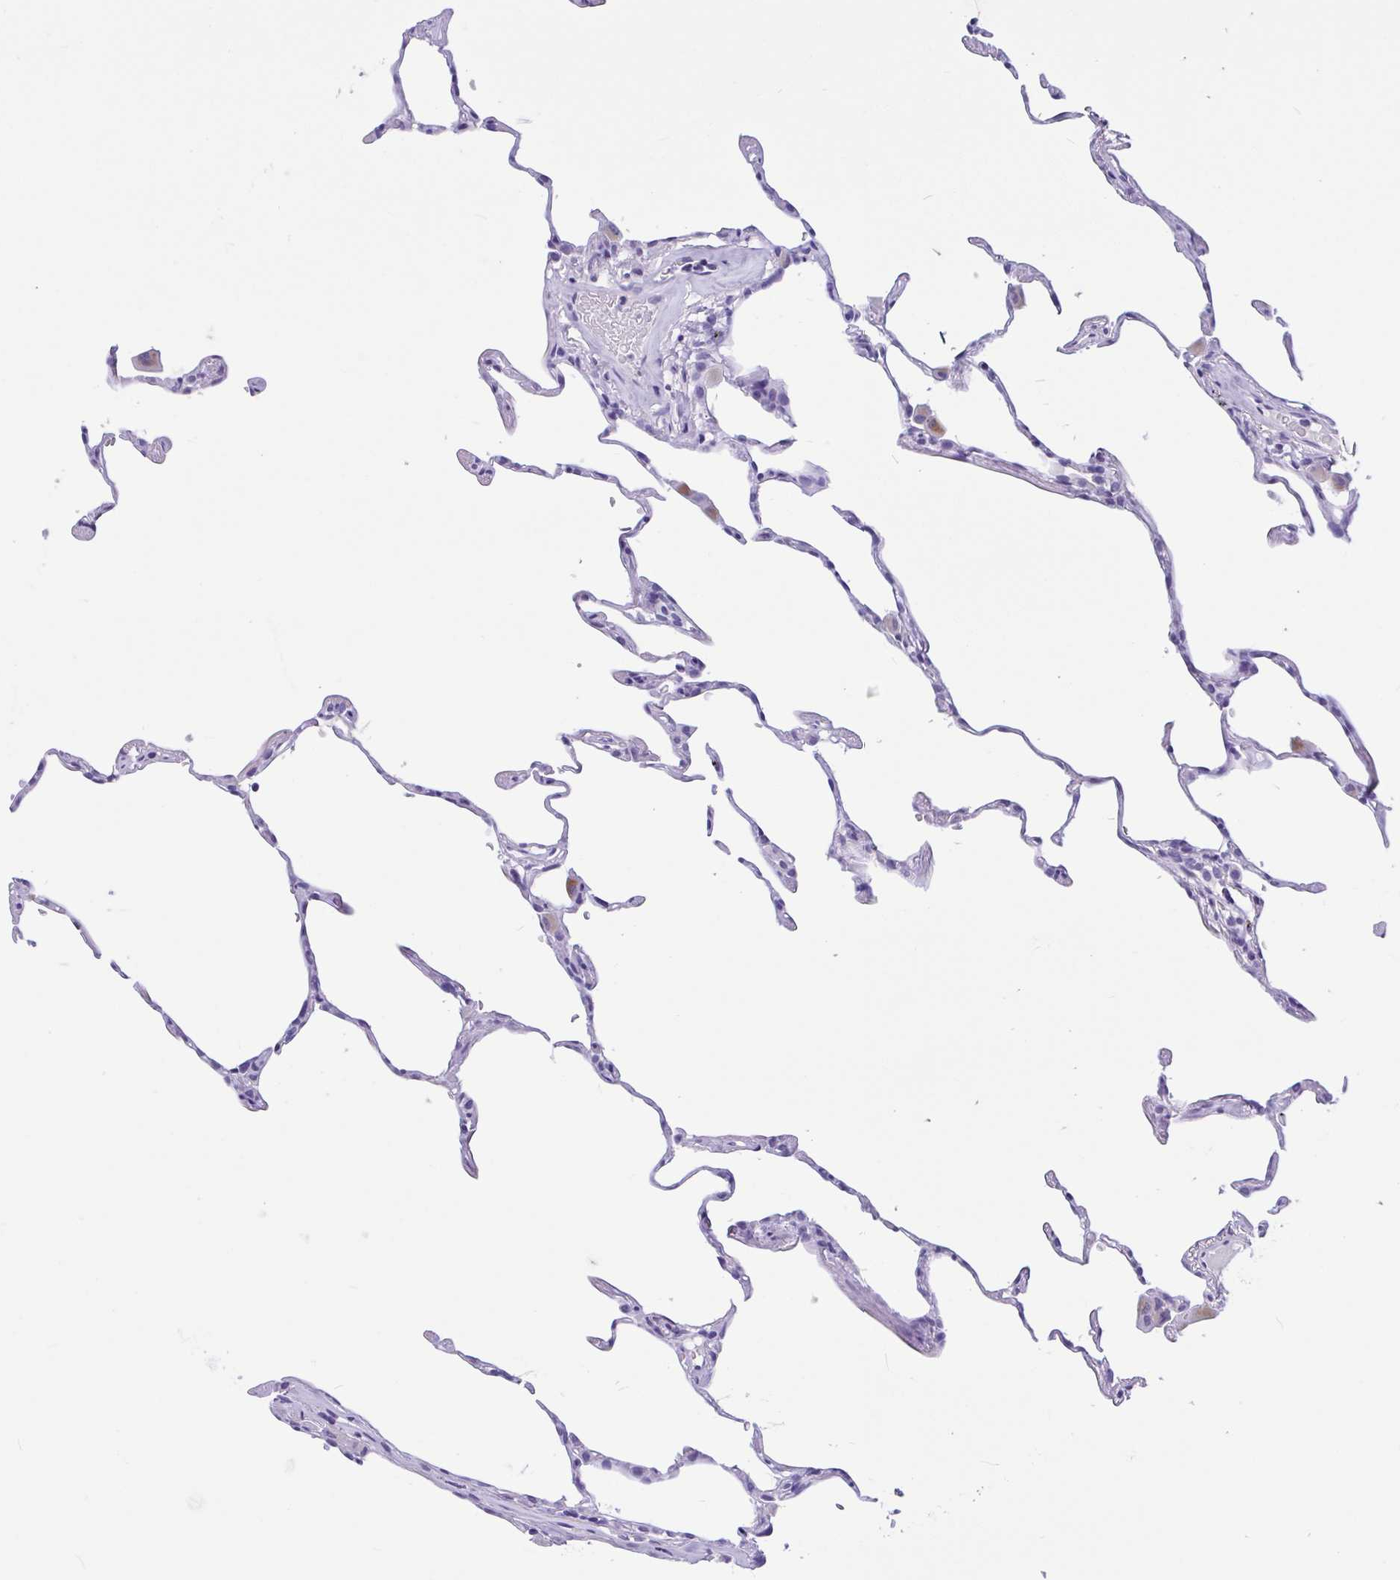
{"staining": {"intensity": "moderate", "quantity": "<25%", "location": "cytoplasmic/membranous"}, "tissue": "lung", "cell_type": "Alveolar cells", "image_type": "normal", "snomed": [{"axis": "morphology", "description": "Normal tissue, NOS"}, {"axis": "topography", "description": "Lung"}], "caption": "Immunohistochemistry (IHC) (DAB (3,3'-diaminobenzidine)) staining of normal human lung exhibits moderate cytoplasmic/membranous protein staining in approximately <25% of alveolar cells. (Brightfield microscopy of DAB IHC at high magnification).", "gene": "ZNF319", "patient": {"sex": "female", "age": 57}}